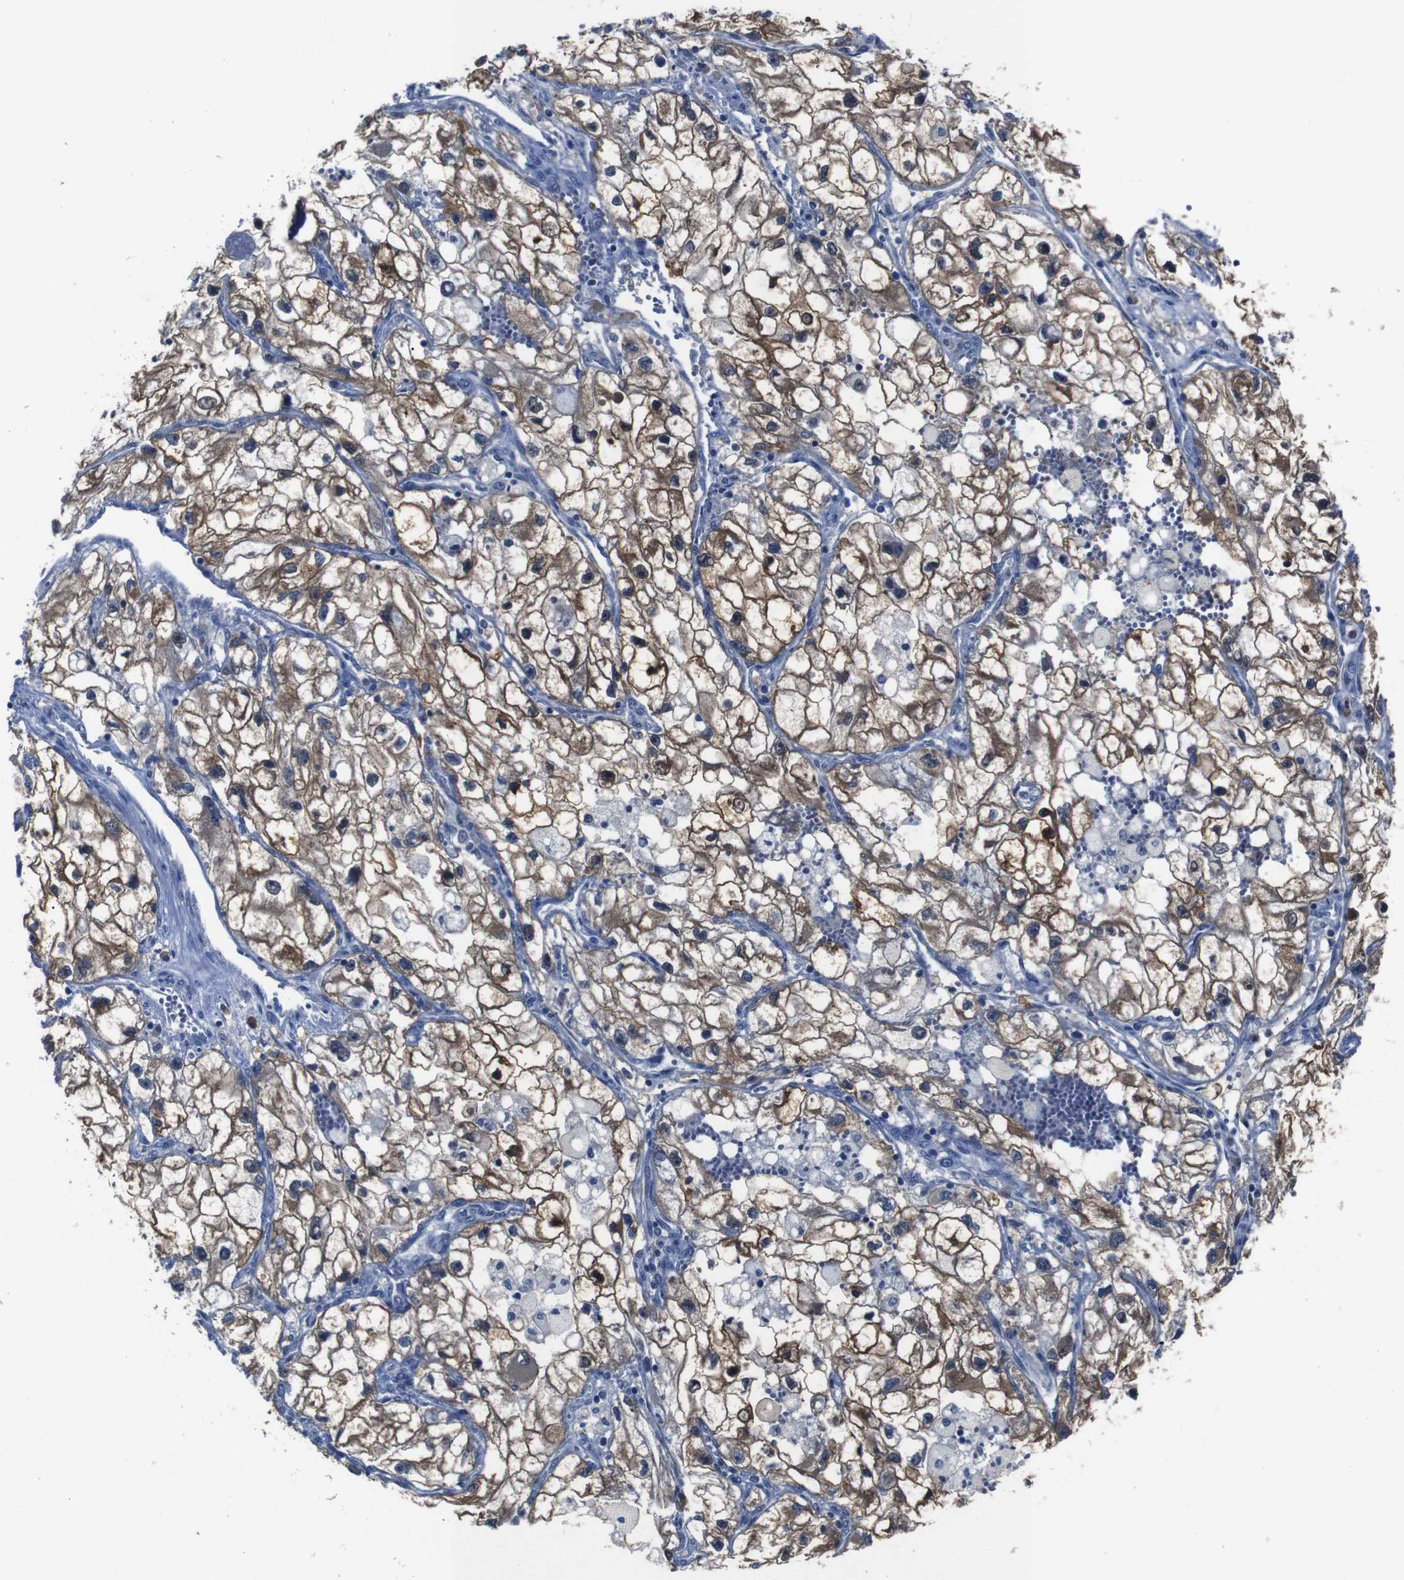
{"staining": {"intensity": "moderate", "quantity": ">75%", "location": "cytoplasmic/membranous"}, "tissue": "renal cancer", "cell_type": "Tumor cells", "image_type": "cancer", "snomed": [{"axis": "morphology", "description": "Adenocarcinoma, NOS"}, {"axis": "topography", "description": "Kidney"}], "caption": "This is a micrograph of immunohistochemistry staining of renal cancer, which shows moderate expression in the cytoplasmic/membranous of tumor cells.", "gene": "SEMA4B", "patient": {"sex": "female", "age": 70}}